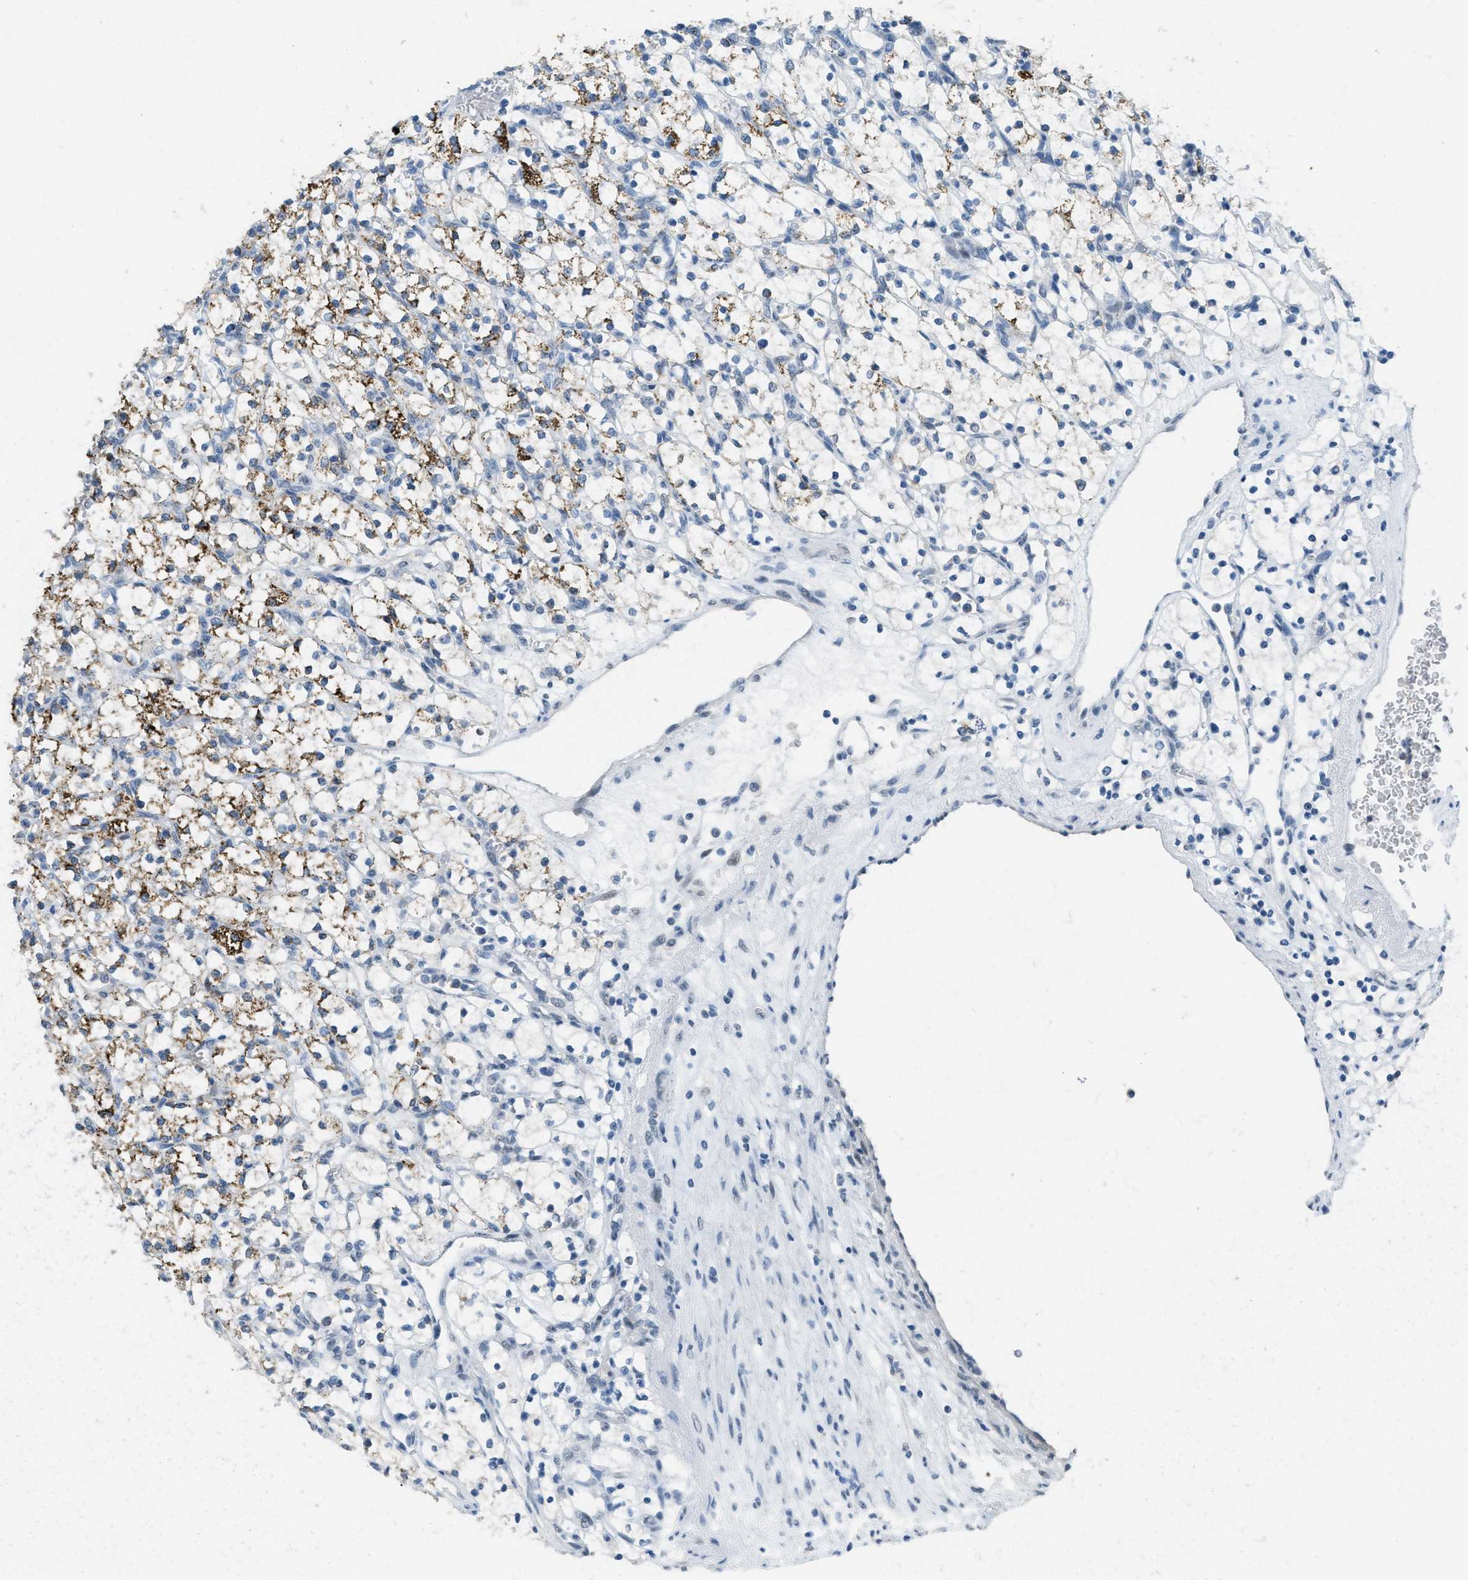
{"staining": {"intensity": "moderate", "quantity": "25%-75%", "location": "cytoplasmic/membranous"}, "tissue": "renal cancer", "cell_type": "Tumor cells", "image_type": "cancer", "snomed": [{"axis": "morphology", "description": "Adenocarcinoma, NOS"}, {"axis": "topography", "description": "Kidney"}], "caption": "A photomicrograph showing moderate cytoplasmic/membranous staining in about 25%-75% of tumor cells in adenocarcinoma (renal), as visualized by brown immunohistochemical staining.", "gene": "TTC13", "patient": {"sex": "female", "age": 69}}